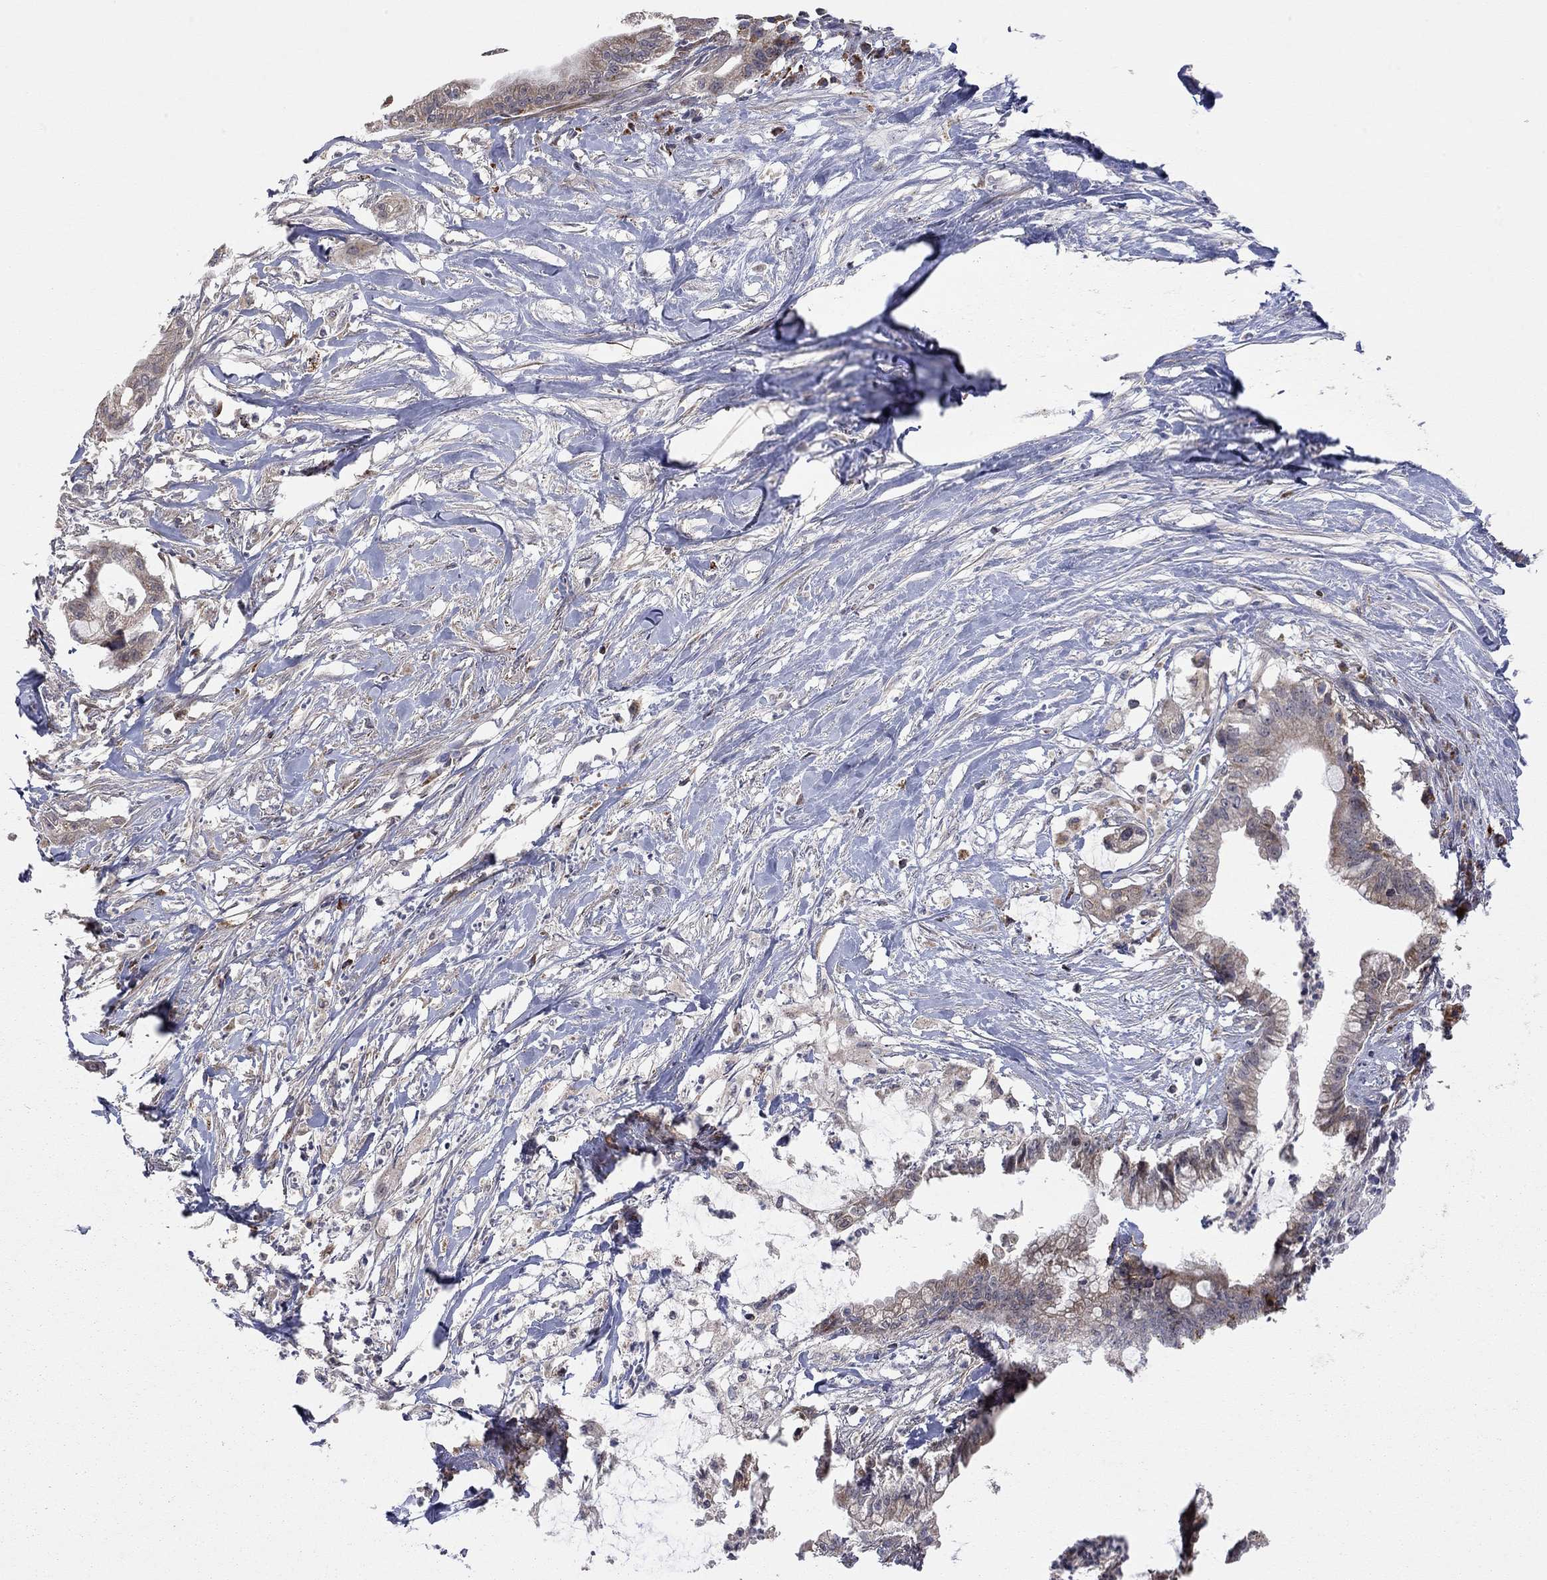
{"staining": {"intensity": "weak", "quantity": ">75%", "location": "cytoplasmic/membranous"}, "tissue": "pancreatic cancer", "cell_type": "Tumor cells", "image_type": "cancer", "snomed": [{"axis": "morphology", "description": "Normal tissue, NOS"}, {"axis": "morphology", "description": "Adenocarcinoma, NOS"}, {"axis": "topography", "description": "Pancreas"}], "caption": "The histopathology image demonstrates a brown stain indicating the presence of a protein in the cytoplasmic/membranous of tumor cells in pancreatic cancer (adenocarcinoma). (Stains: DAB (3,3'-diaminobenzidine) in brown, nuclei in blue, Microscopy: brightfield microscopy at high magnification).", "gene": "IDS", "patient": {"sex": "female", "age": 58}}